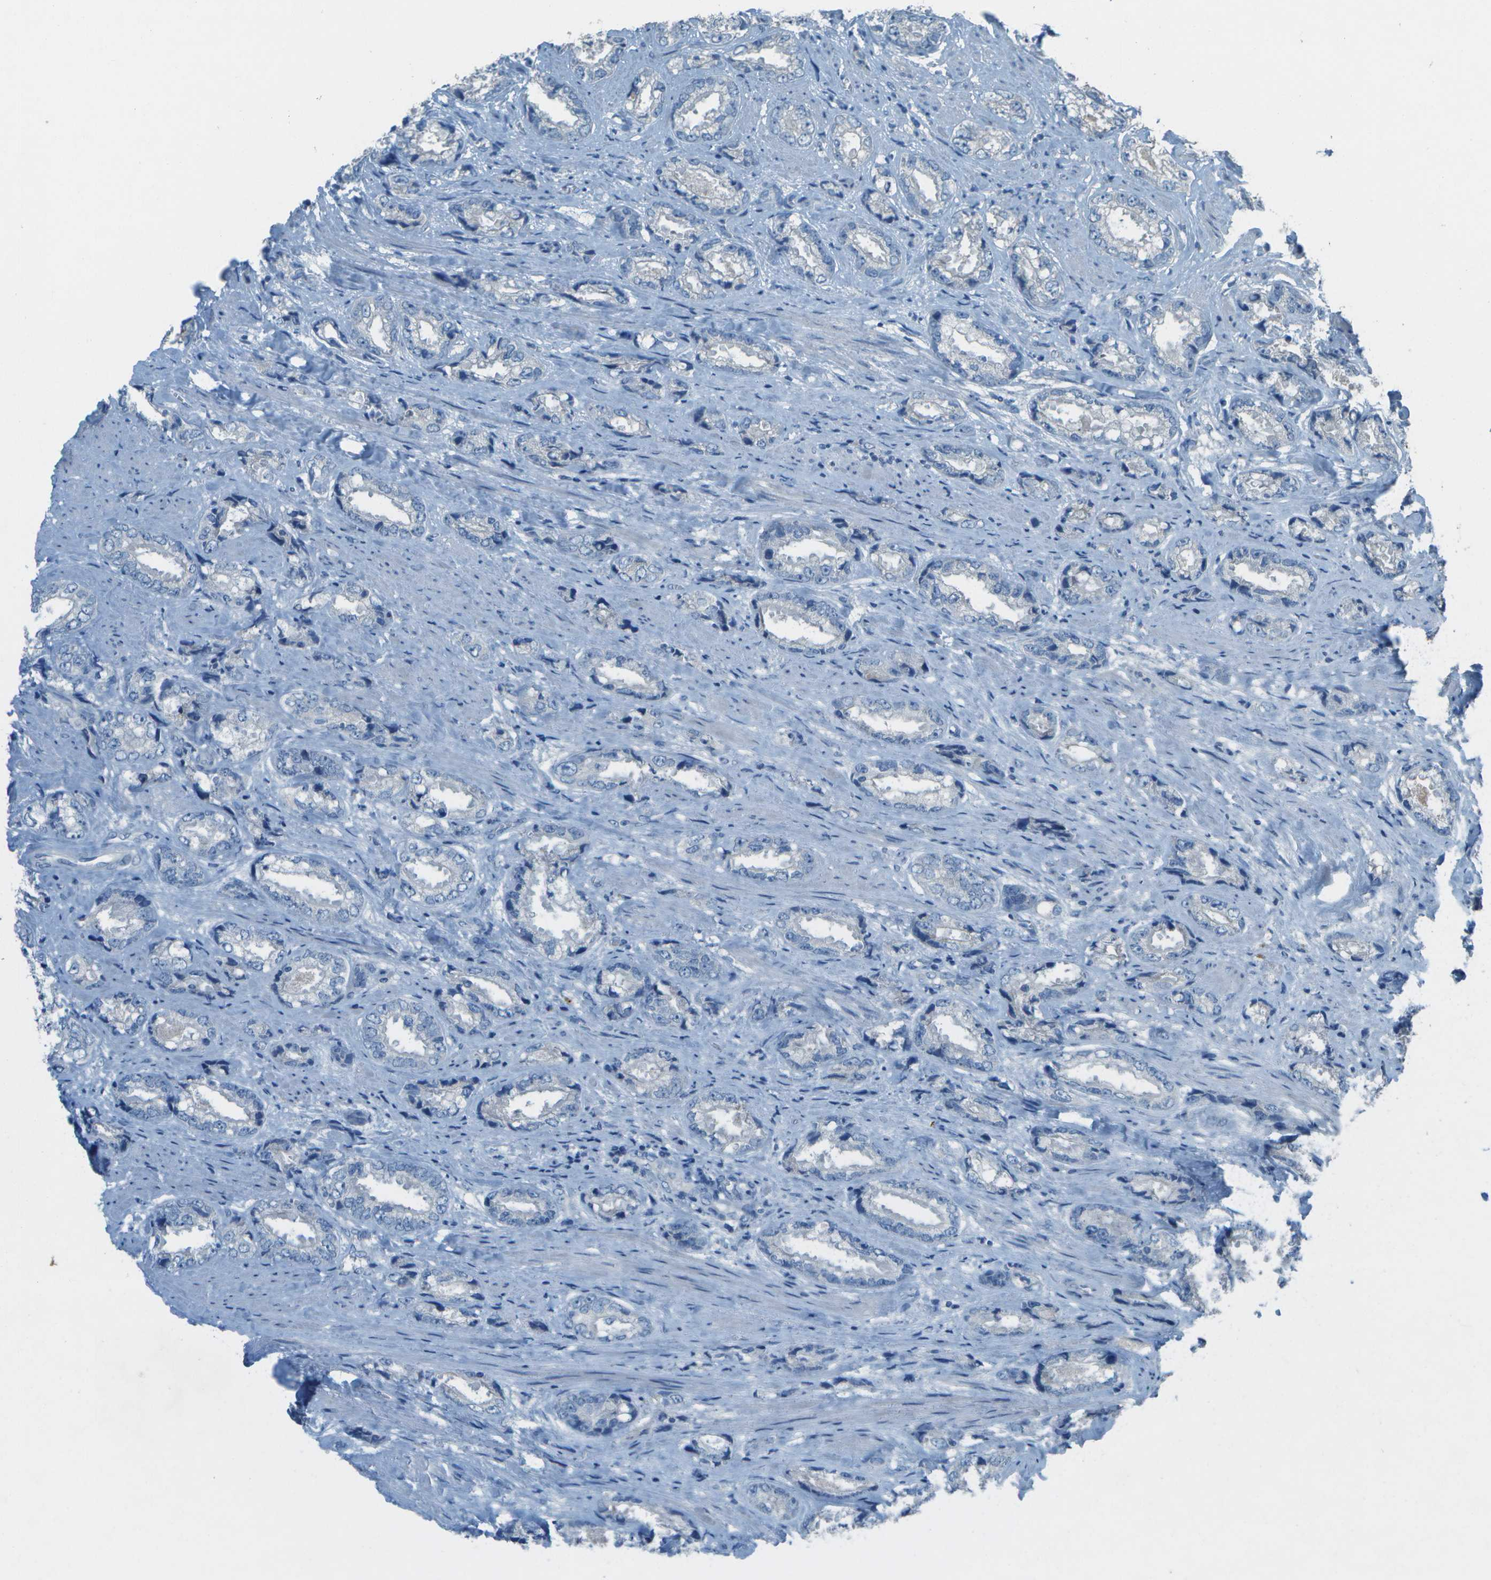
{"staining": {"intensity": "negative", "quantity": "none", "location": "none"}, "tissue": "prostate cancer", "cell_type": "Tumor cells", "image_type": "cancer", "snomed": [{"axis": "morphology", "description": "Adenocarcinoma, High grade"}, {"axis": "topography", "description": "Prostate"}], "caption": "Protein analysis of prostate cancer (high-grade adenocarcinoma) shows no significant expression in tumor cells. Nuclei are stained in blue.", "gene": "LGI2", "patient": {"sex": "male", "age": 61}}